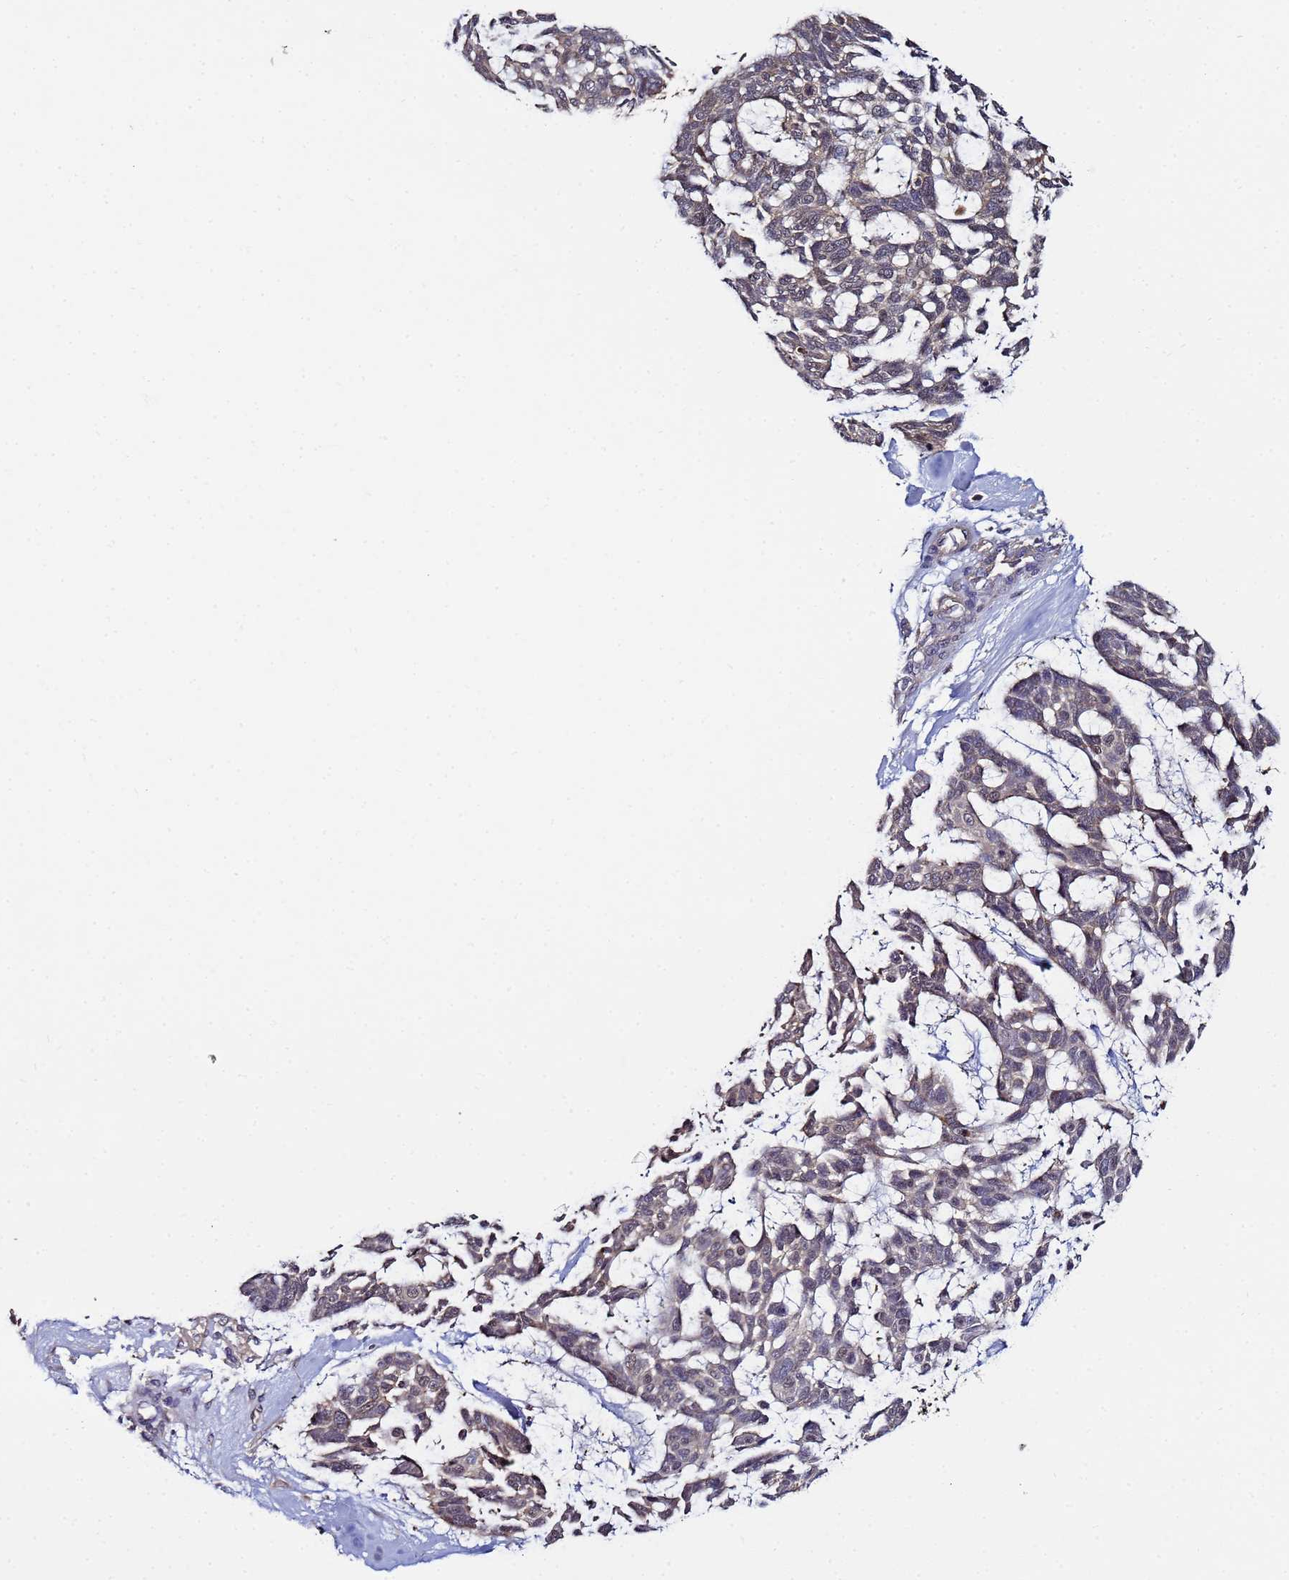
{"staining": {"intensity": "weak", "quantity": ">75%", "location": "cytoplasmic/membranous"}, "tissue": "skin cancer", "cell_type": "Tumor cells", "image_type": "cancer", "snomed": [{"axis": "morphology", "description": "Basal cell carcinoma"}, {"axis": "topography", "description": "Skin"}], "caption": "This micrograph exhibits immunohistochemistry (IHC) staining of skin cancer, with low weak cytoplasmic/membranous positivity in approximately >75% of tumor cells.", "gene": "NAXE", "patient": {"sex": "male", "age": 88}}